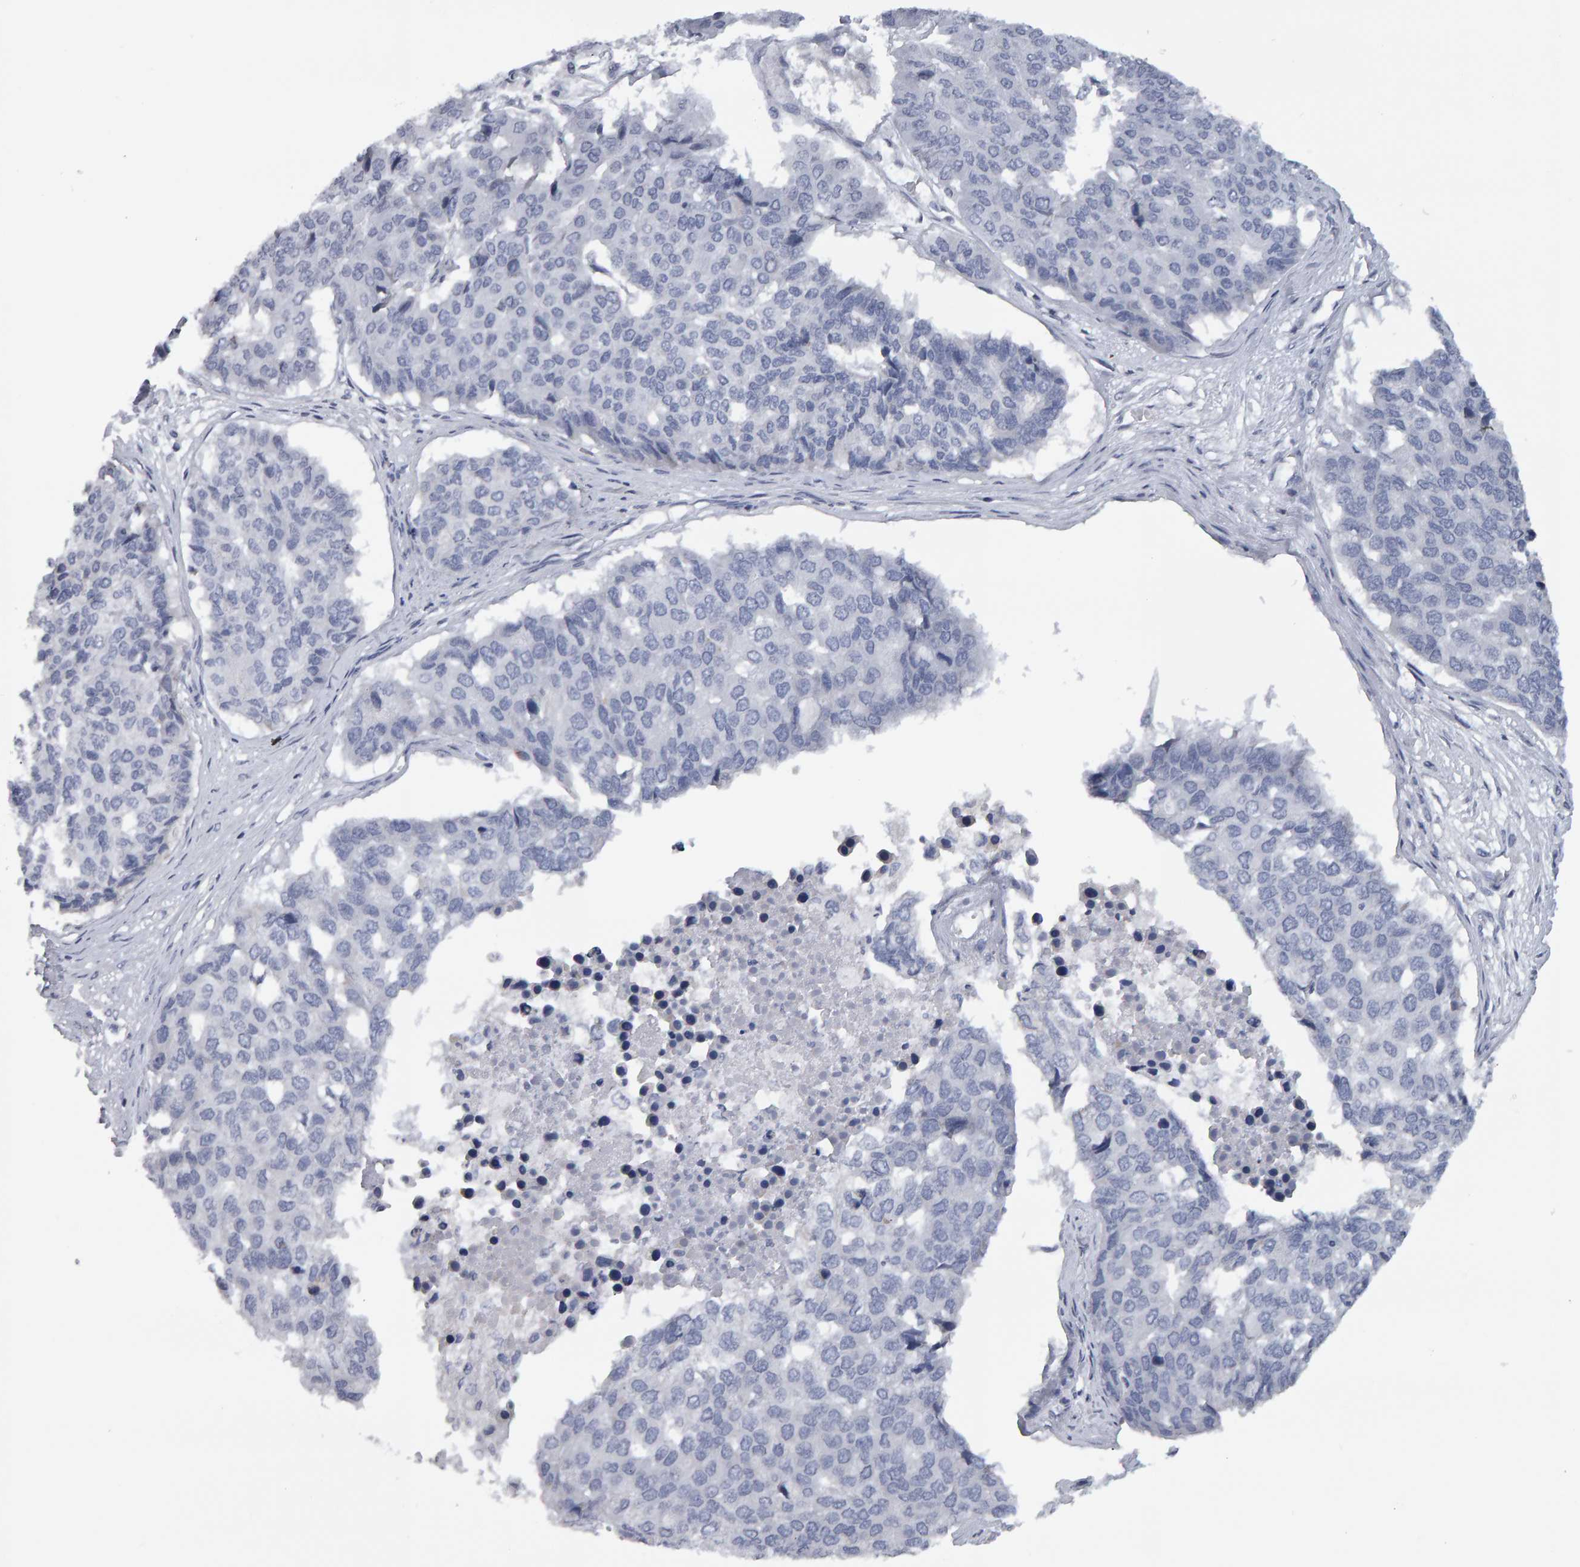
{"staining": {"intensity": "negative", "quantity": "none", "location": "none"}, "tissue": "pancreatic cancer", "cell_type": "Tumor cells", "image_type": "cancer", "snomed": [{"axis": "morphology", "description": "Adenocarcinoma, NOS"}, {"axis": "topography", "description": "Pancreas"}], "caption": "Immunohistochemical staining of human pancreatic adenocarcinoma demonstrates no significant expression in tumor cells. (DAB immunohistochemistry (IHC), high magnification).", "gene": "CD38", "patient": {"sex": "male", "age": 50}}